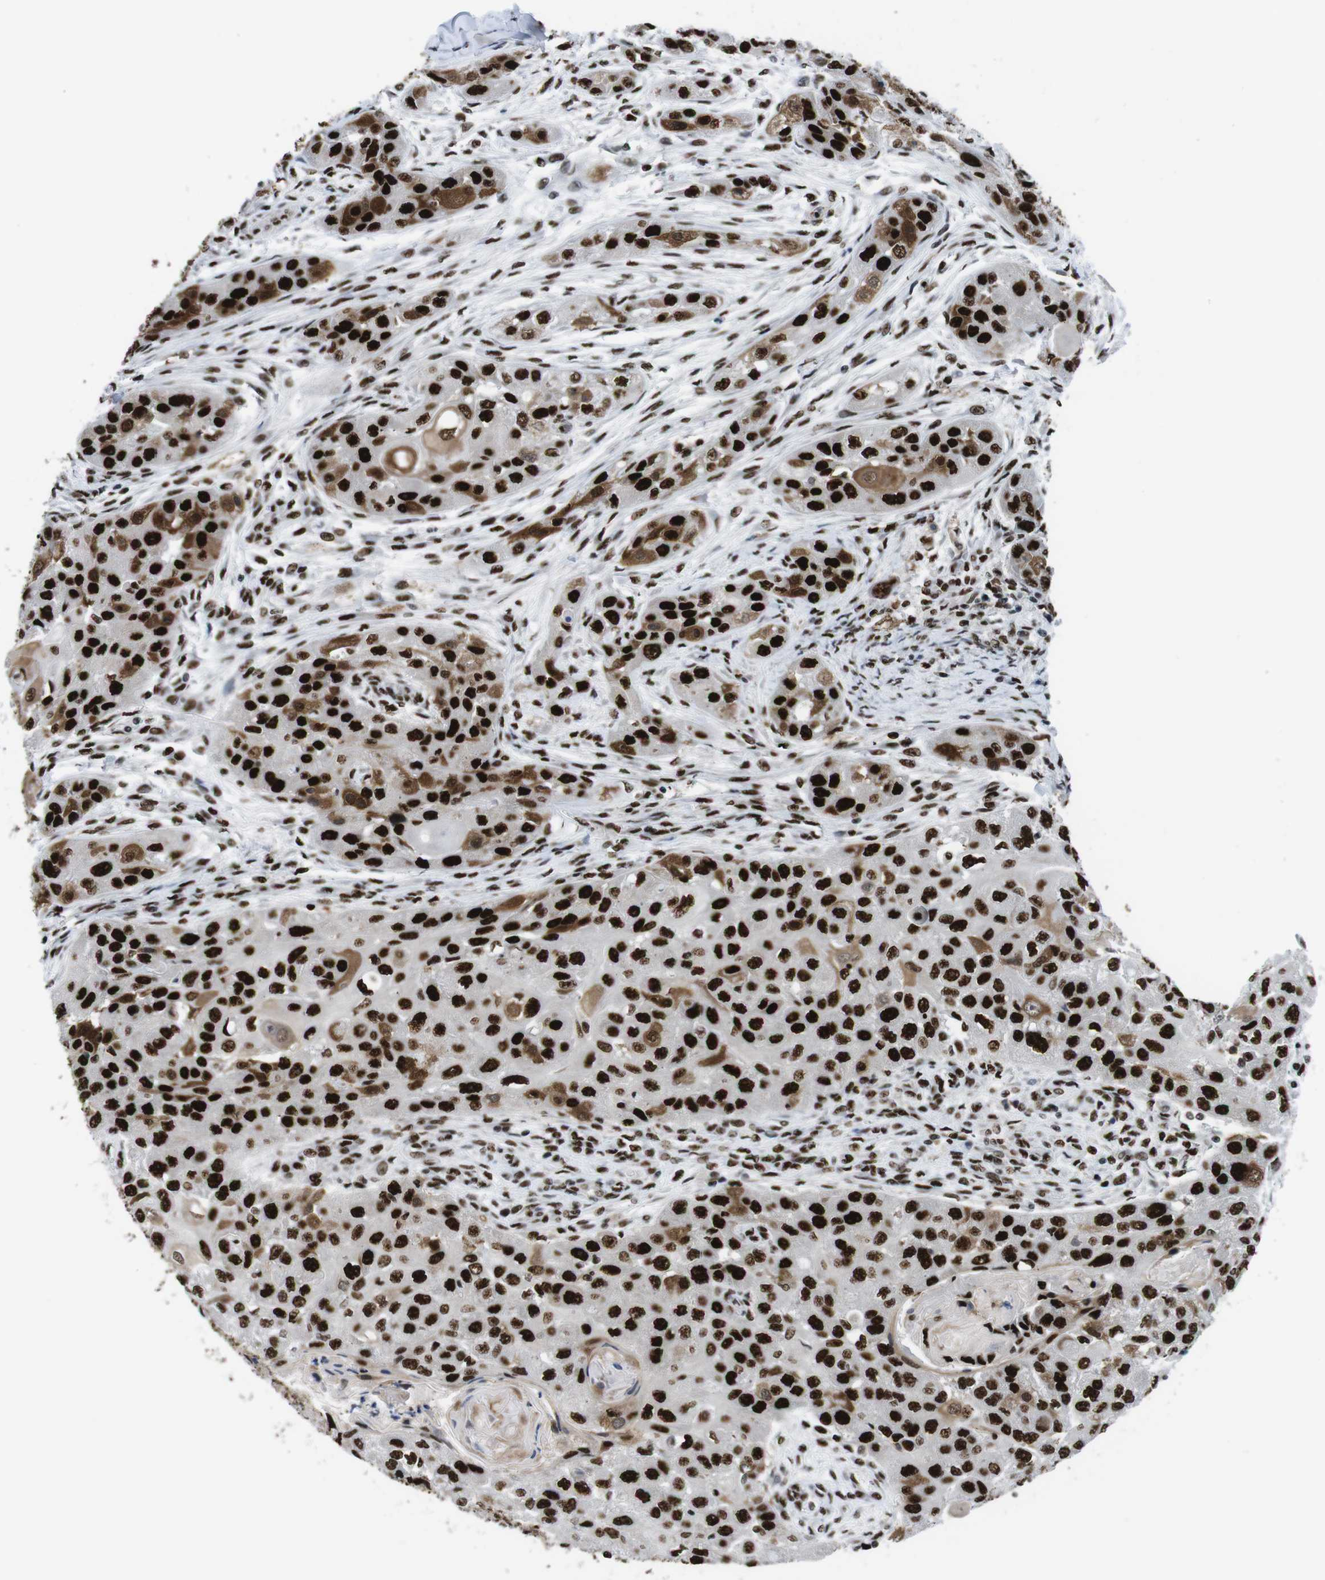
{"staining": {"intensity": "strong", "quantity": ">75%", "location": "nuclear"}, "tissue": "head and neck cancer", "cell_type": "Tumor cells", "image_type": "cancer", "snomed": [{"axis": "morphology", "description": "Normal tissue, NOS"}, {"axis": "morphology", "description": "Squamous cell carcinoma, NOS"}, {"axis": "topography", "description": "Skeletal muscle"}, {"axis": "topography", "description": "Head-Neck"}], "caption": "A high-resolution image shows immunohistochemistry (IHC) staining of squamous cell carcinoma (head and neck), which demonstrates strong nuclear expression in about >75% of tumor cells.", "gene": "PSME3", "patient": {"sex": "male", "age": 51}}